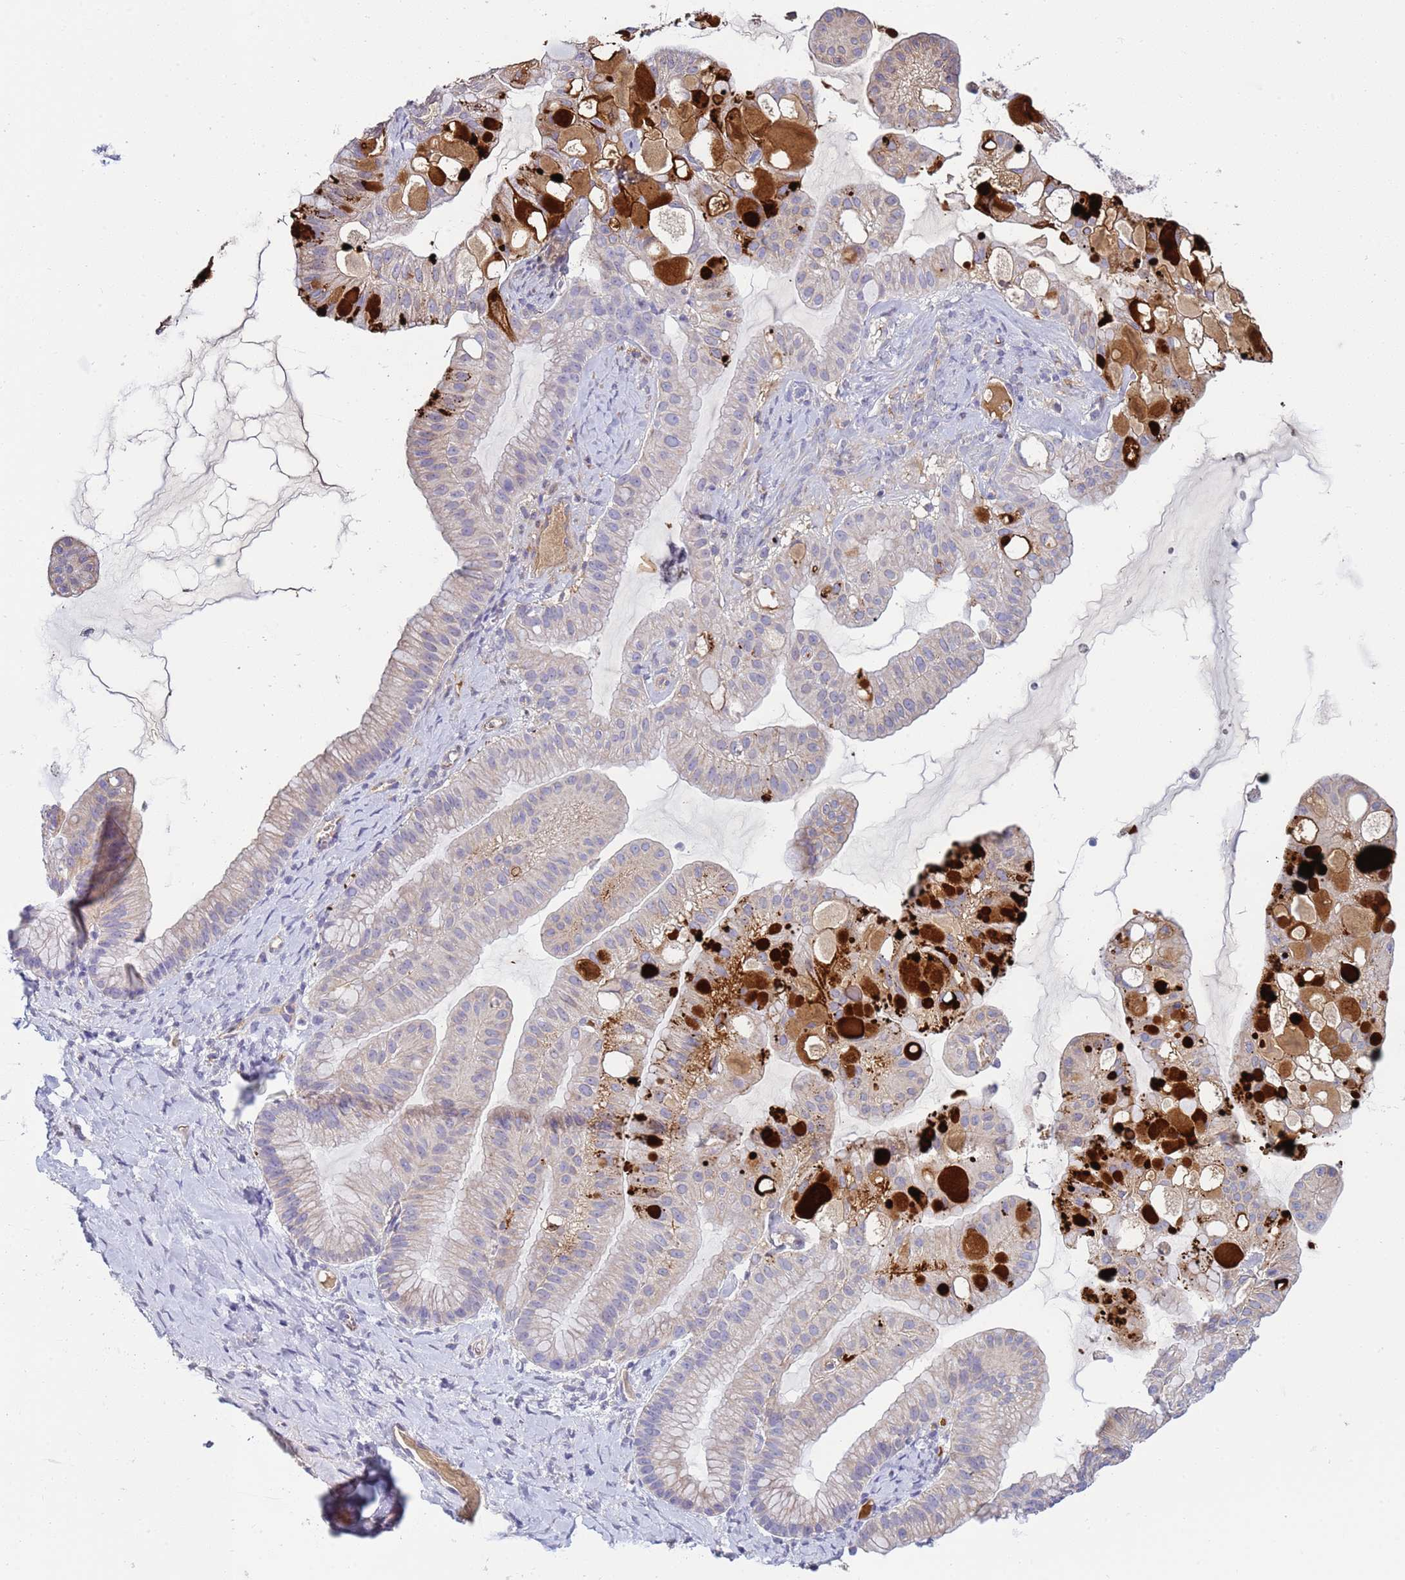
{"staining": {"intensity": "strong", "quantity": "<25%", "location": "cytoplasmic/membranous"}, "tissue": "ovarian cancer", "cell_type": "Tumor cells", "image_type": "cancer", "snomed": [{"axis": "morphology", "description": "Cystadenocarcinoma, mucinous, NOS"}, {"axis": "topography", "description": "Ovary"}], "caption": "Immunohistochemistry of ovarian cancer reveals medium levels of strong cytoplasmic/membranous expression in approximately <25% of tumor cells.", "gene": "TRIM51", "patient": {"sex": "female", "age": 61}}